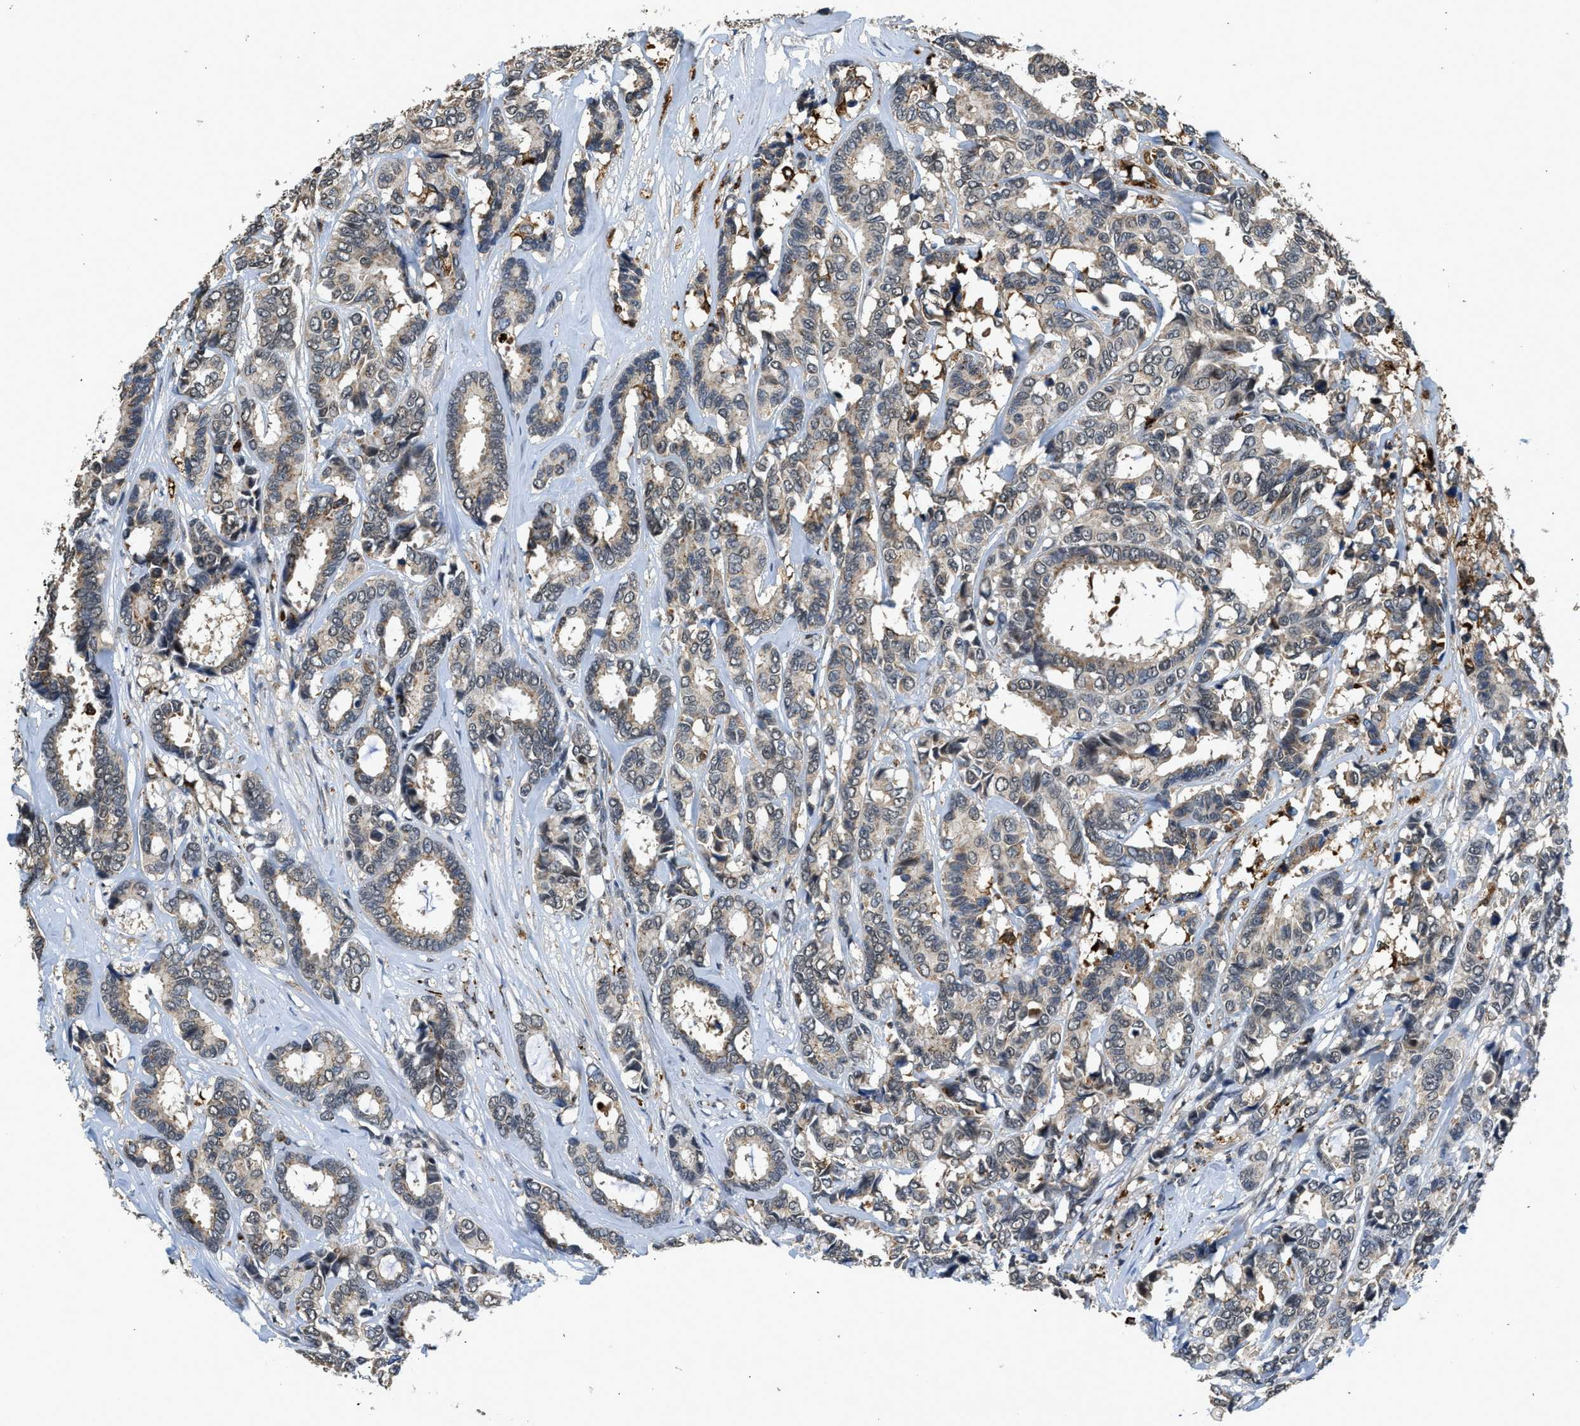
{"staining": {"intensity": "weak", "quantity": "25%-75%", "location": "cytoplasmic/membranous"}, "tissue": "breast cancer", "cell_type": "Tumor cells", "image_type": "cancer", "snomed": [{"axis": "morphology", "description": "Duct carcinoma"}, {"axis": "topography", "description": "Breast"}], "caption": "Immunohistochemistry micrograph of neoplastic tissue: breast cancer stained using immunohistochemistry (IHC) exhibits low levels of weak protein expression localized specifically in the cytoplasmic/membranous of tumor cells, appearing as a cytoplasmic/membranous brown color.", "gene": "SLC15A4", "patient": {"sex": "female", "age": 87}}